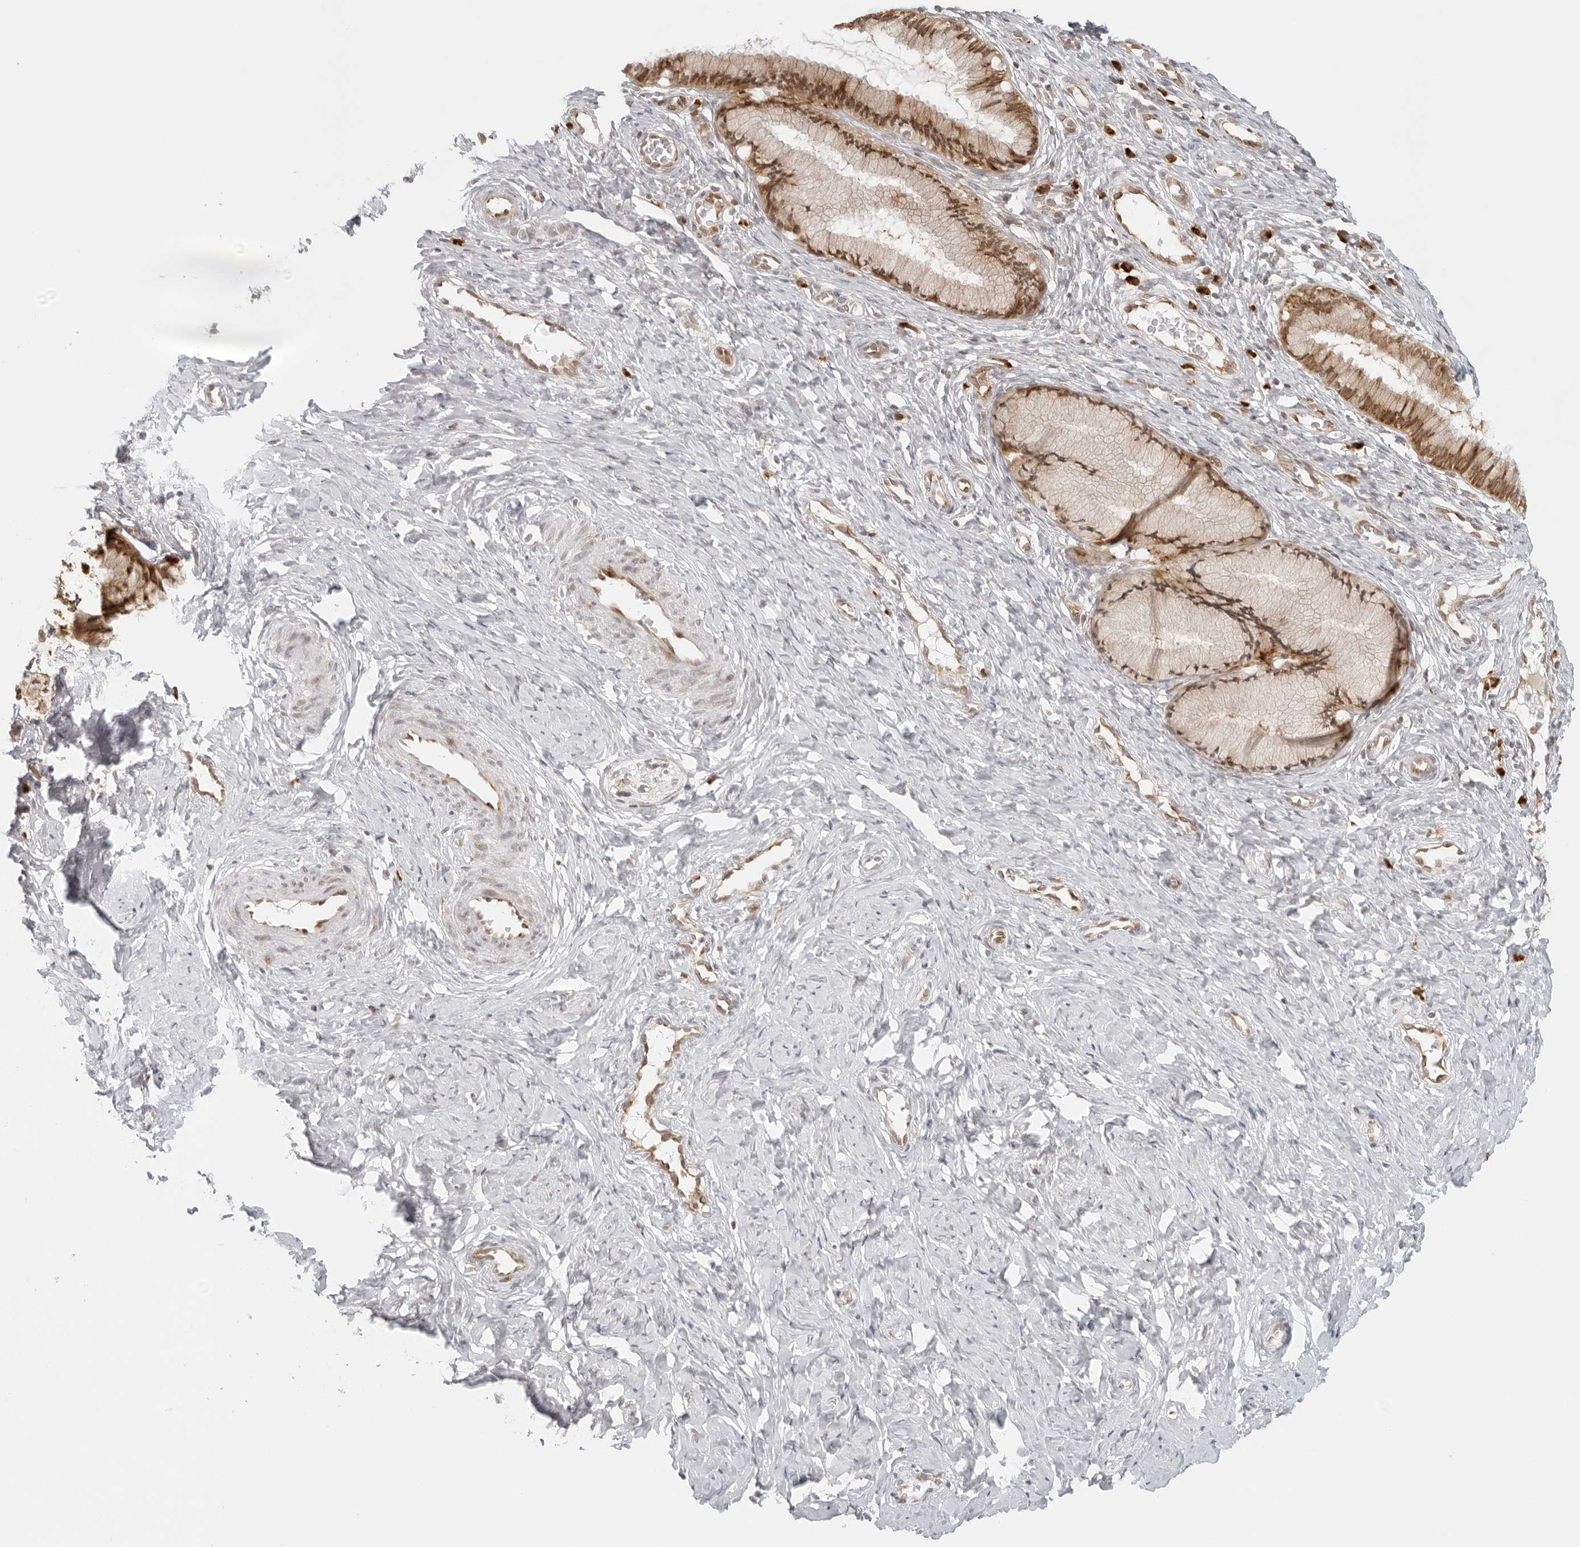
{"staining": {"intensity": "moderate", "quantity": "25%-75%", "location": "cytoplasmic/membranous"}, "tissue": "cervix", "cell_type": "Glandular cells", "image_type": "normal", "snomed": [{"axis": "morphology", "description": "Normal tissue, NOS"}, {"axis": "topography", "description": "Cervix"}], "caption": "A photomicrograph of cervix stained for a protein reveals moderate cytoplasmic/membranous brown staining in glandular cells. (Brightfield microscopy of DAB IHC at high magnification).", "gene": "EIF4G1", "patient": {"sex": "female", "age": 27}}